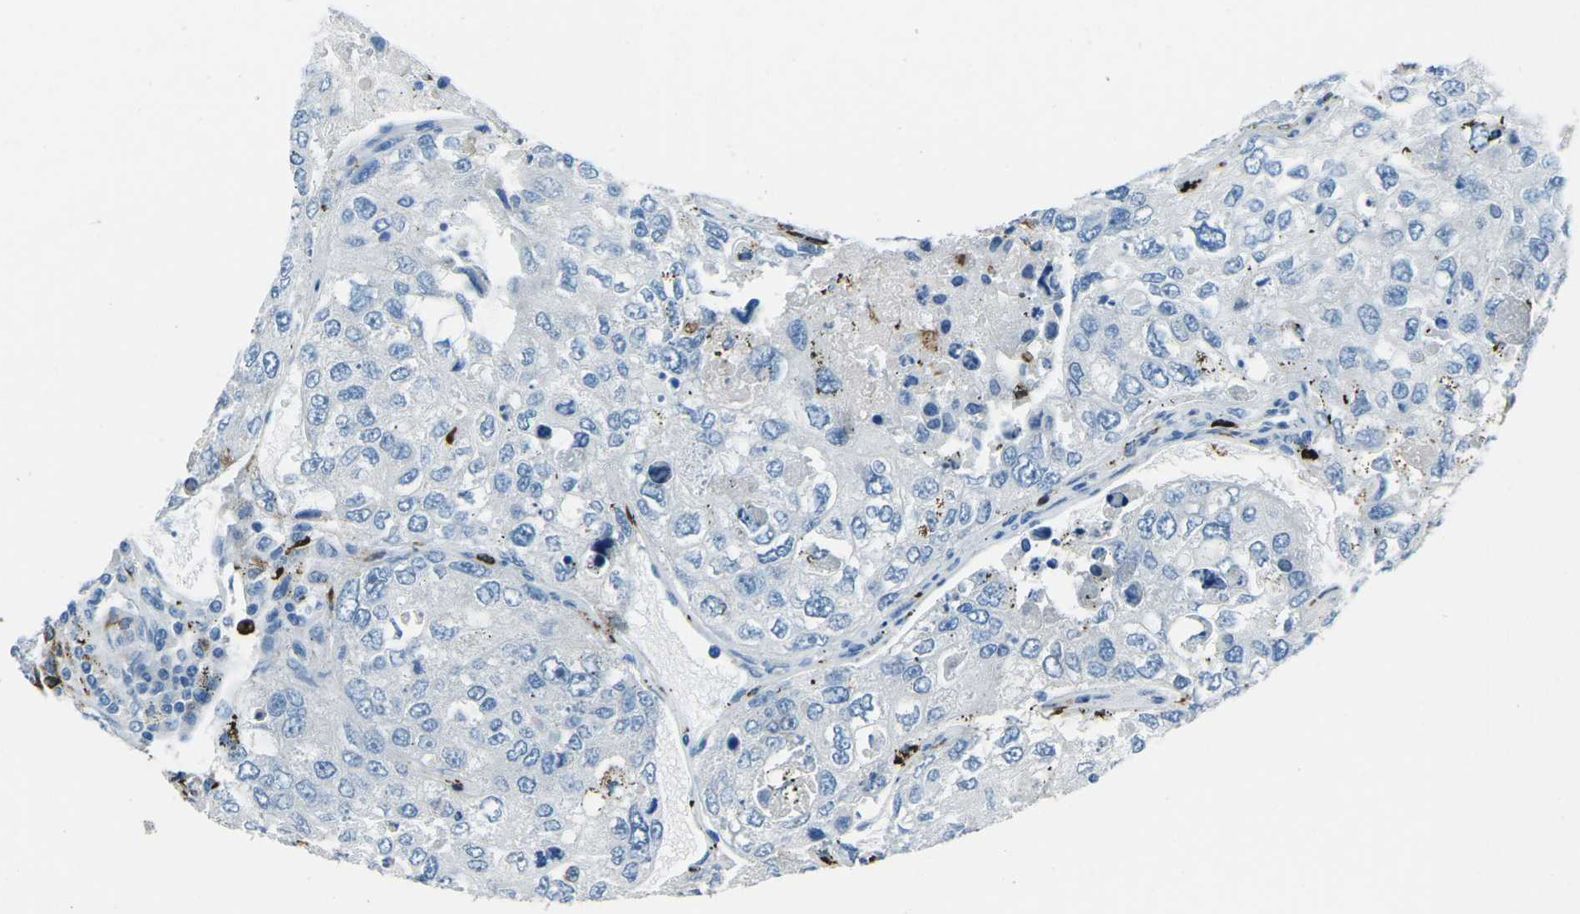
{"staining": {"intensity": "negative", "quantity": "none", "location": "none"}, "tissue": "urothelial cancer", "cell_type": "Tumor cells", "image_type": "cancer", "snomed": [{"axis": "morphology", "description": "Urothelial carcinoma, High grade"}, {"axis": "topography", "description": "Lymph node"}, {"axis": "topography", "description": "Urinary bladder"}], "caption": "A high-resolution photomicrograph shows immunohistochemistry staining of urothelial cancer, which displays no significant positivity in tumor cells. (Stains: DAB IHC with hematoxylin counter stain, Microscopy: brightfield microscopy at high magnification).", "gene": "FCN1", "patient": {"sex": "male", "age": 51}}